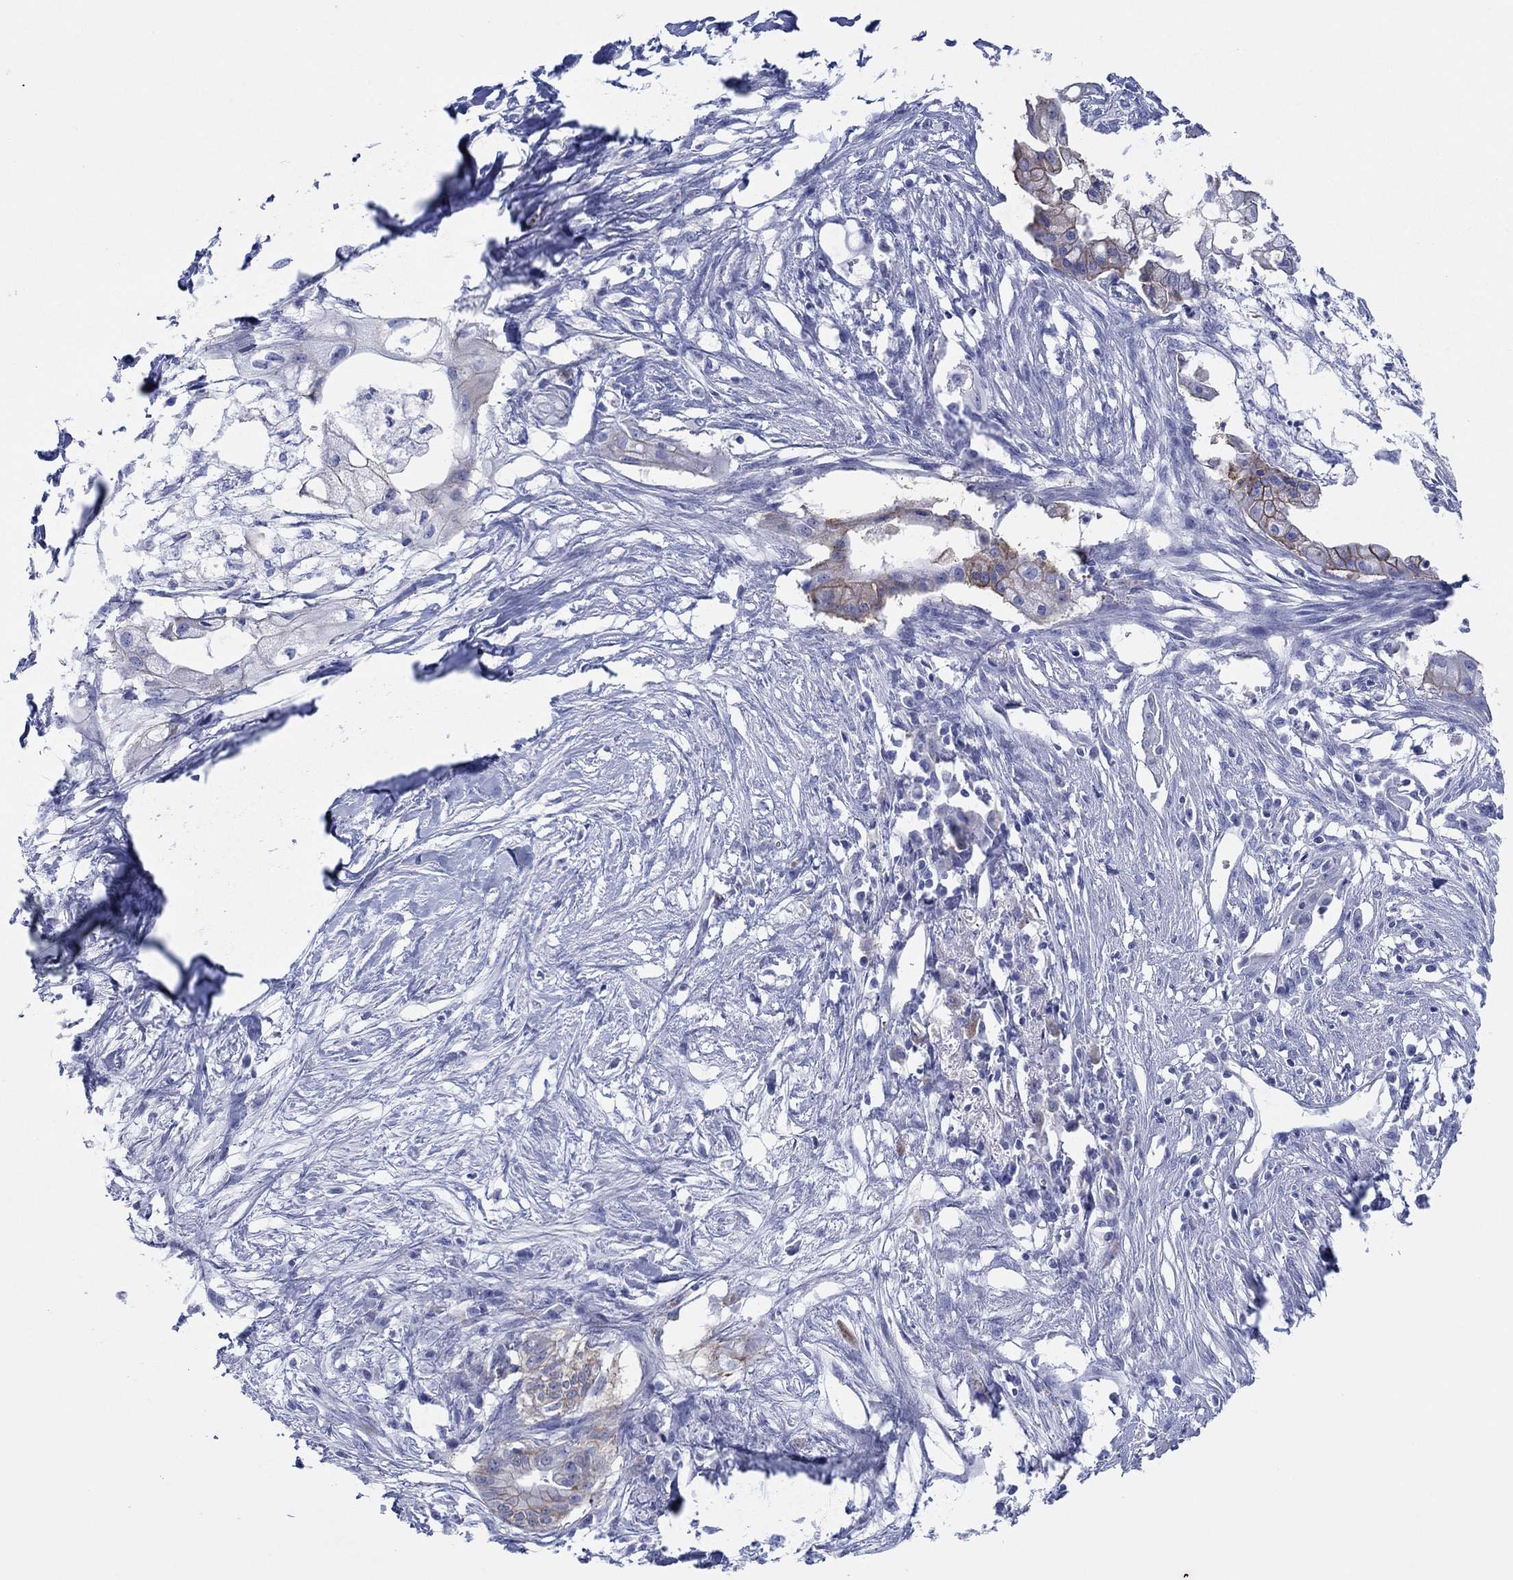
{"staining": {"intensity": "weak", "quantity": "<25%", "location": "cytoplasmic/membranous"}, "tissue": "pancreatic cancer", "cell_type": "Tumor cells", "image_type": "cancer", "snomed": [{"axis": "morphology", "description": "Normal tissue, NOS"}, {"axis": "morphology", "description": "Adenocarcinoma, NOS"}, {"axis": "topography", "description": "Pancreas"}], "caption": "The histopathology image demonstrates no staining of tumor cells in adenocarcinoma (pancreatic). (DAB (3,3'-diaminobenzidine) immunohistochemistry (IHC), high magnification).", "gene": "ATP1B1", "patient": {"sex": "female", "age": 58}}